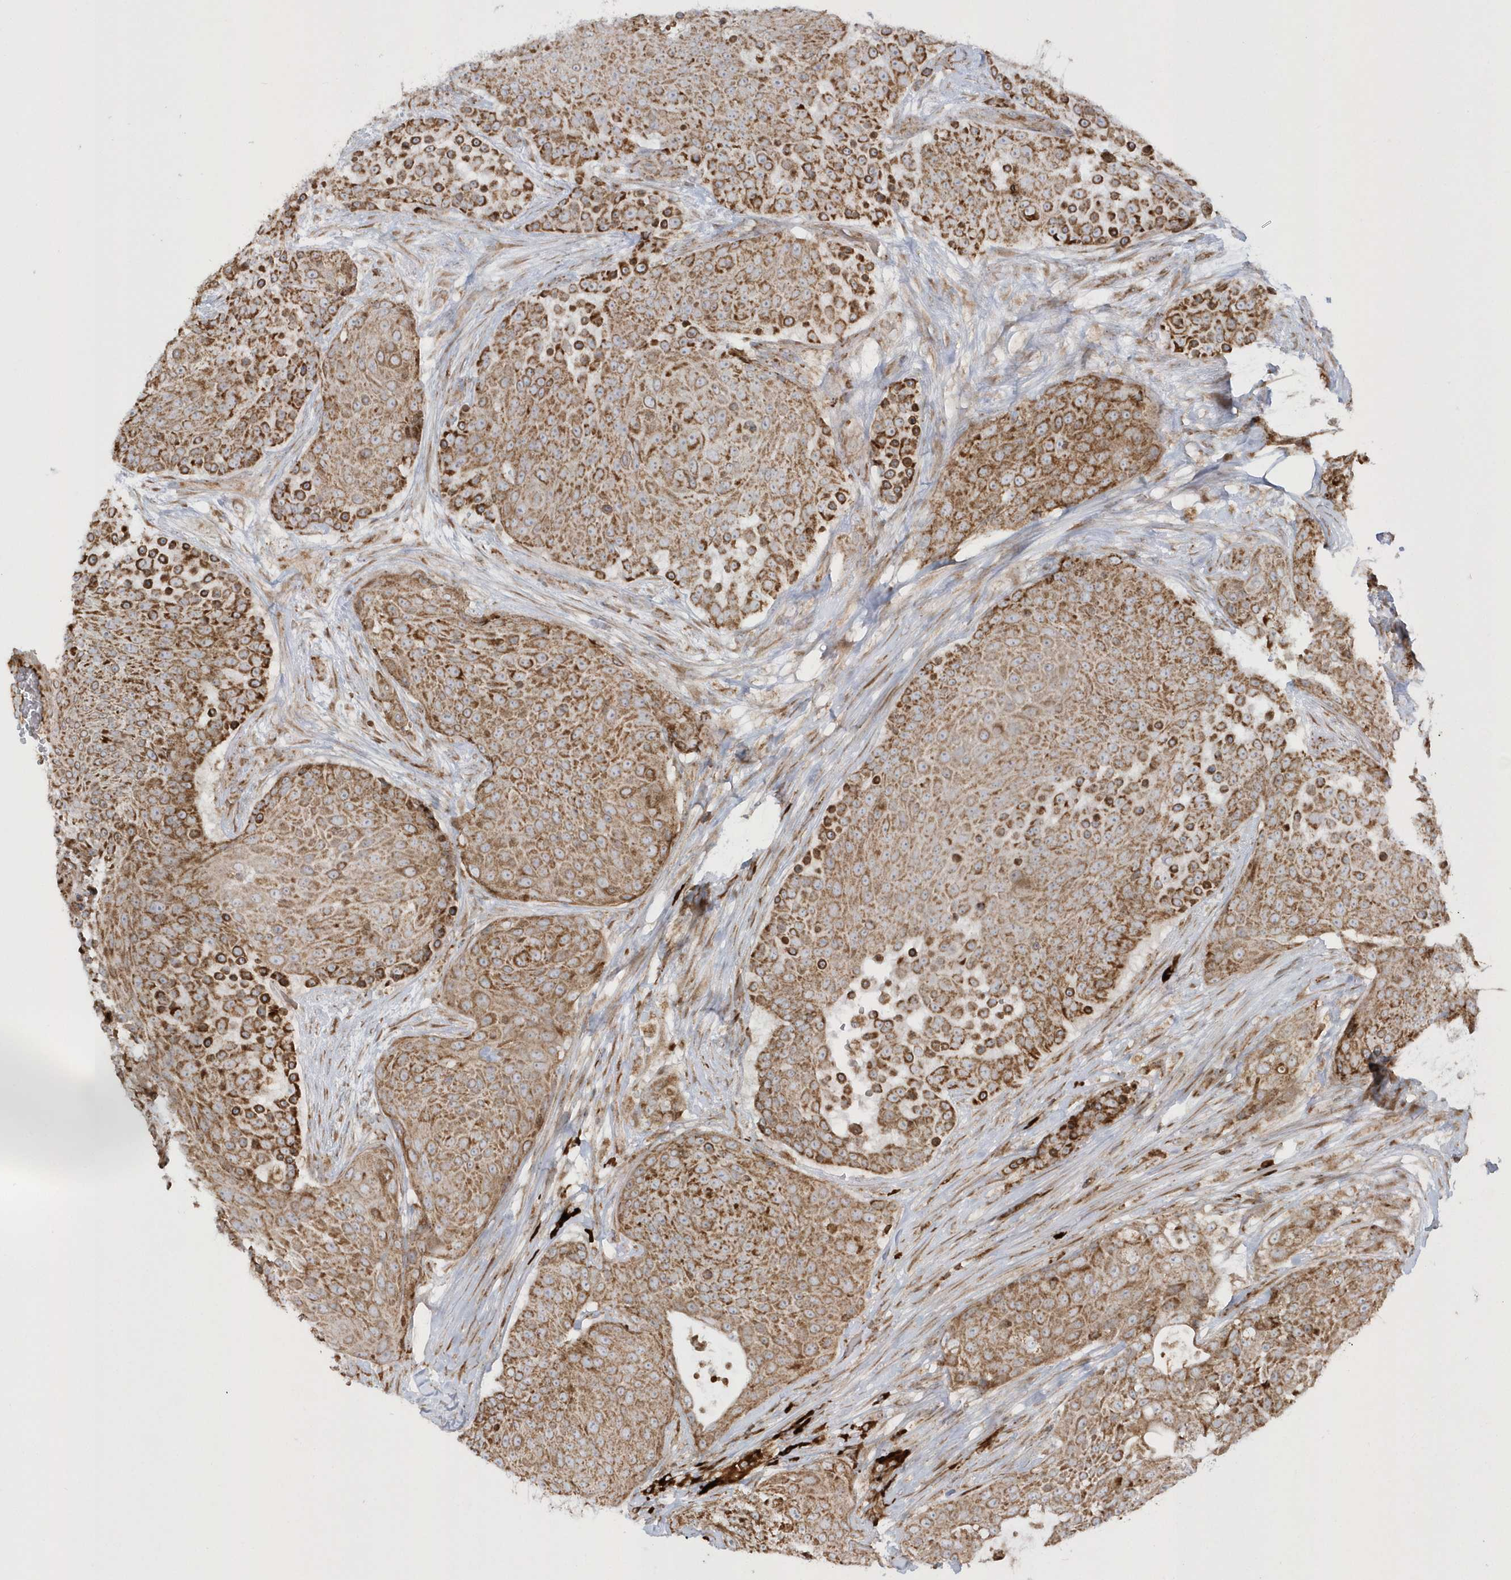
{"staining": {"intensity": "moderate", "quantity": ">75%", "location": "cytoplasmic/membranous"}, "tissue": "urothelial cancer", "cell_type": "Tumor cells", "image_type": "cancer", "snomed": [{"axis": "morphology", "description": "Urothelial carcinoma, High grade"}, {"axis": "topography", "description": "Urinary bladder"}], "caption": "This image reveals immunohistochemistry staining of urothelial cancer, with medium moderate cytoplasmic/membranous positivity in about >75% of tumor cells.", "gene": "SH3BP2", "patient": {"sex": "female", "age": 63}}